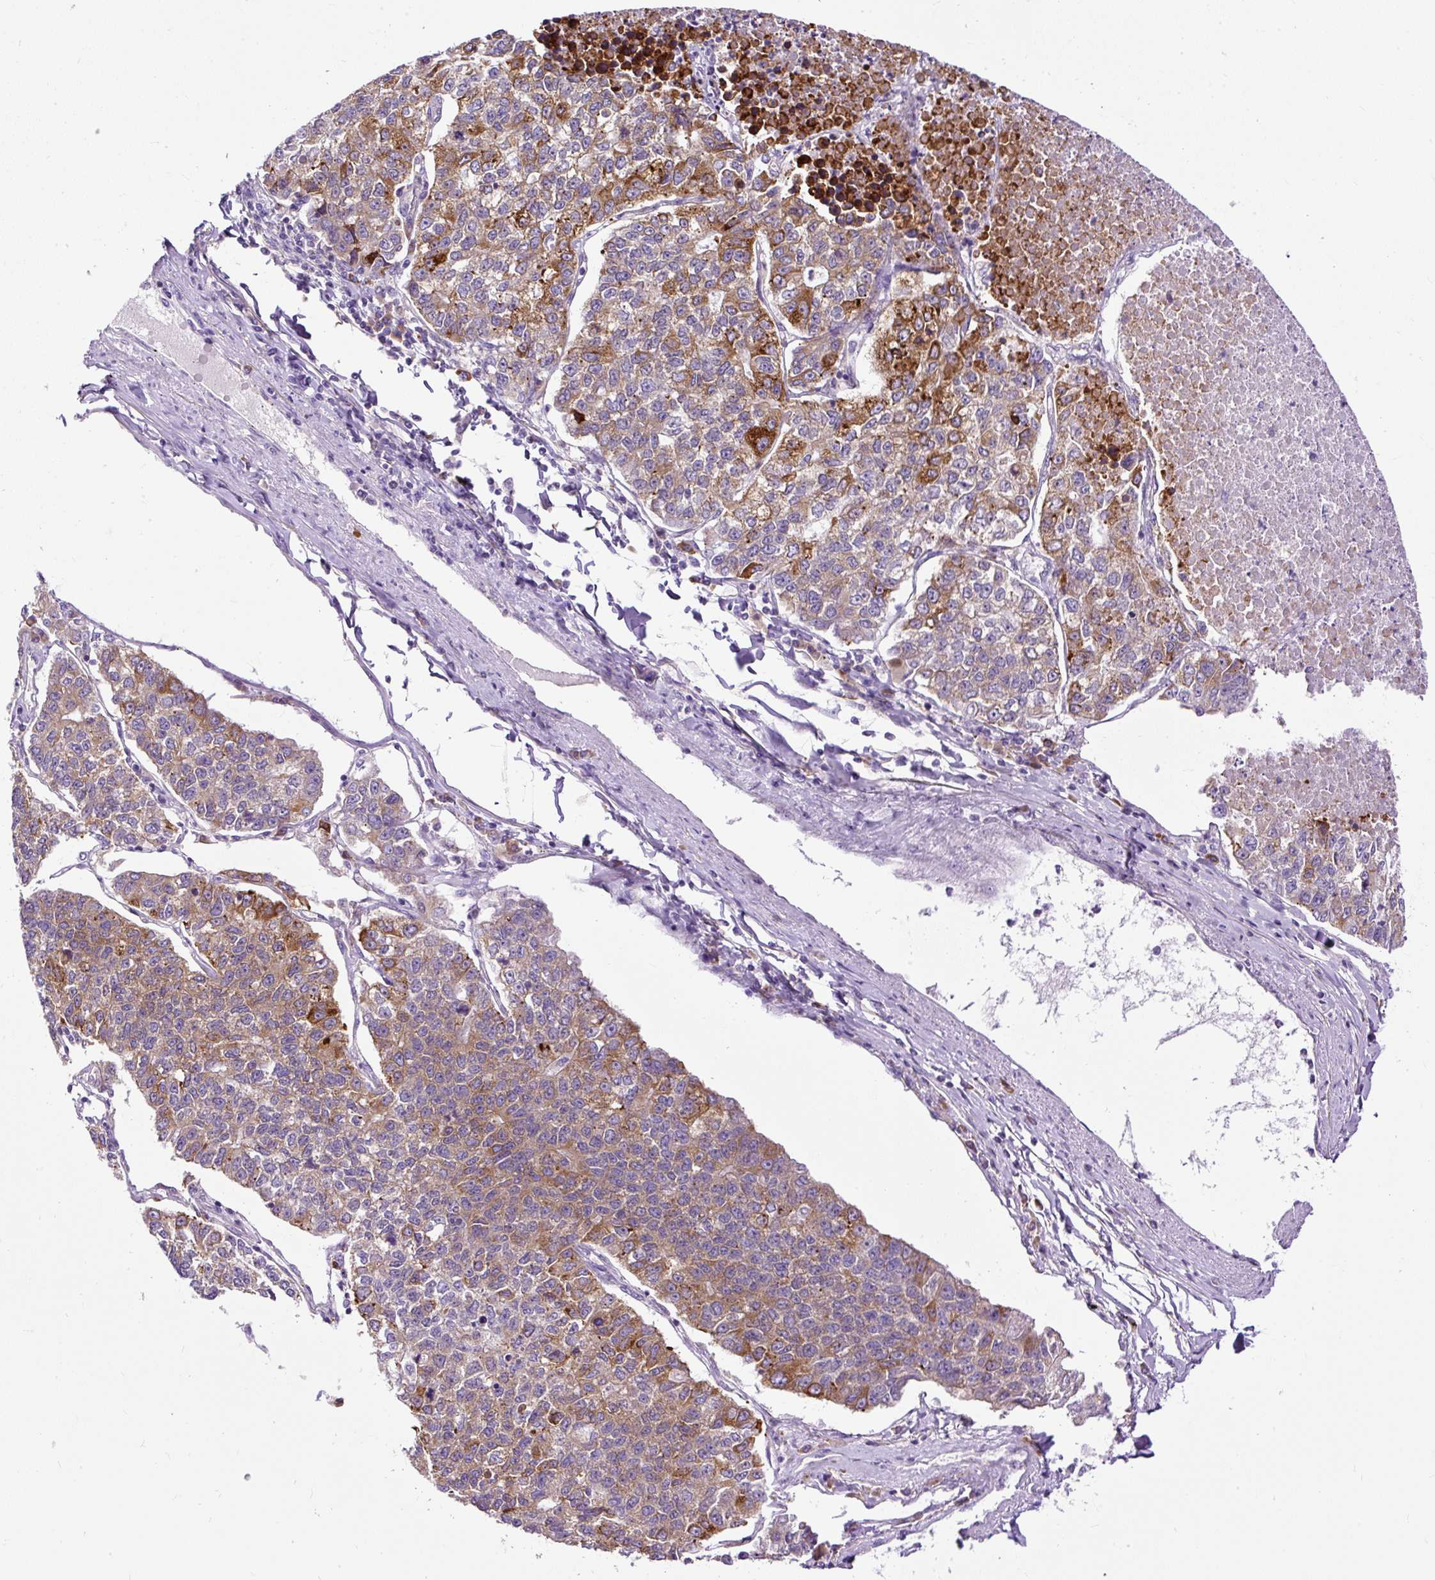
{"staining": {"intensity": "moderate", "quantity": ">75%", "location": "cytoplasmic/membranous"}, "tissue": "lung cancer", "cell_type": "Tumor cells", "image_type": "cancer", "snomed": [{"axis": "morphology", "description": "Adenocarcinoma, NOS"}, {"axis": "topography", "description": "Lung"}], "caption": "Protein expression analysis of human lung cancer (adenocarcinoma) reveals moderate cytoplasmic/membranous positivity in about >75% of tumor cells.", "gene": "FMC1", "patient": {"sex": "male", "age": 49}}